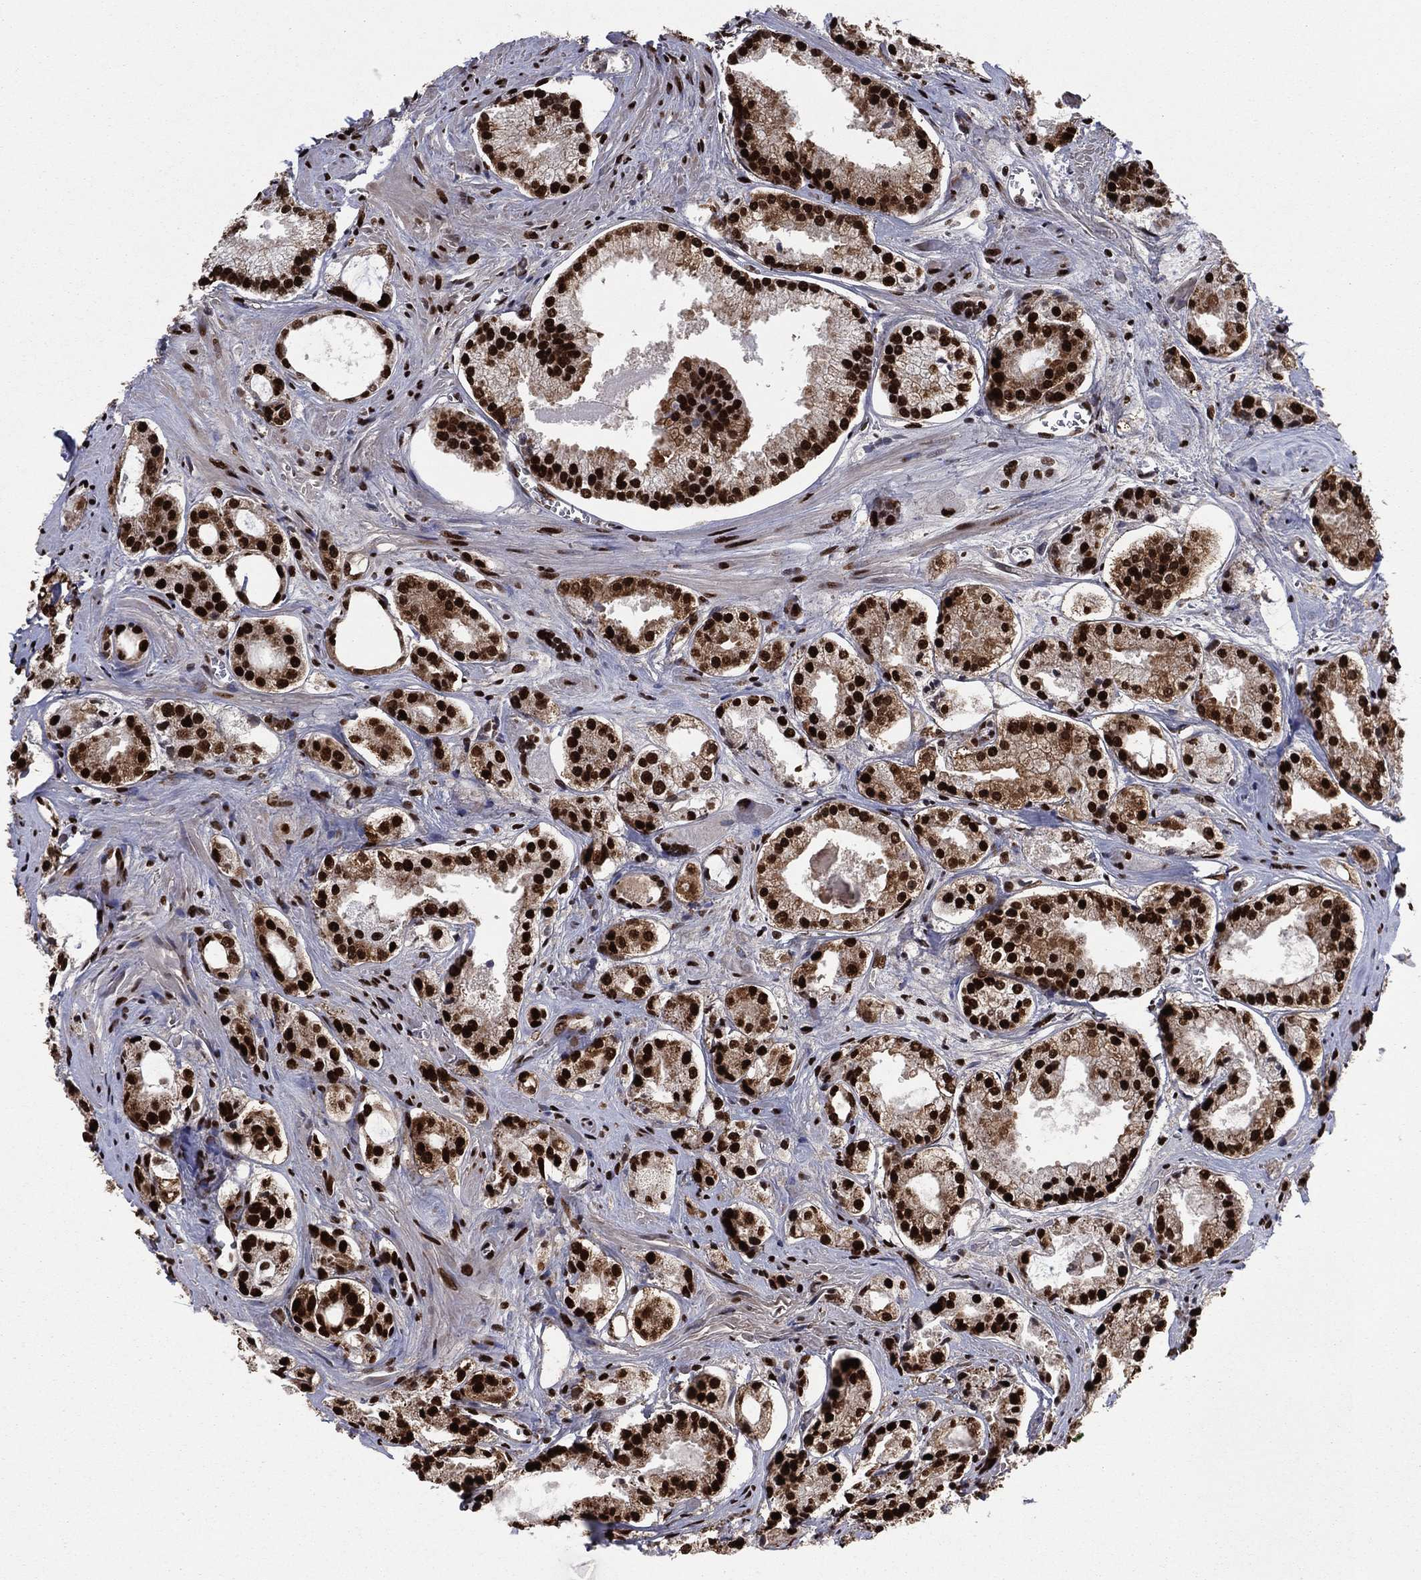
{"staining": {"intensity": "strong", "quantity": ">75%", "location": "nuclear"}, "tissue": "prostate cancer", "cell_type": "Tumor cells", "image_type": "cancer", "snomed": [{"axis": "morphology", "description": "Adenocarcinoma, NOS"}, {"axis": "topography", "description": "Prostate"}], "caption": "Prostate adenocarcinoma stained for a protein shows strong nuclear positivity in tumor cells.", "gene": "TP53BP1", "patient": {"sex": "male", "age": 72}}